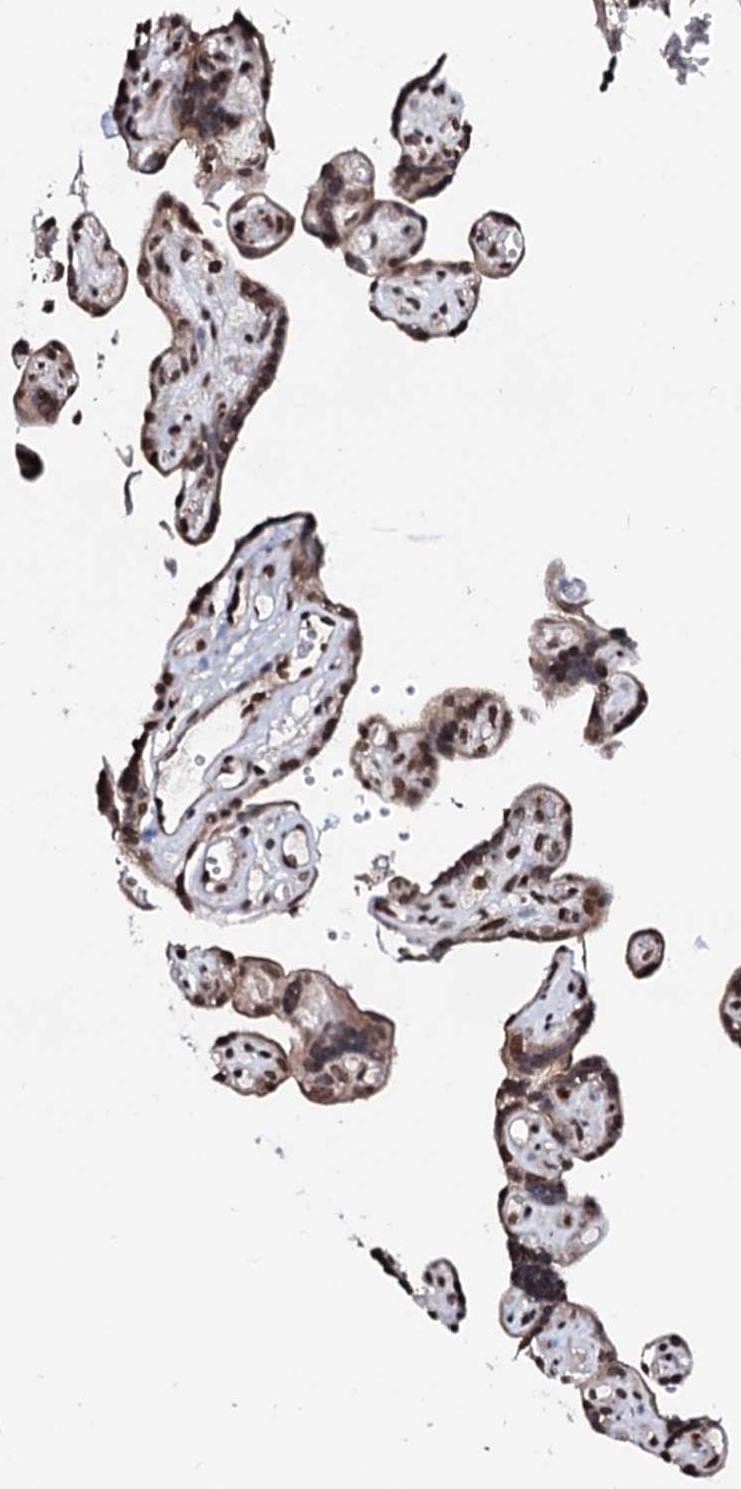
{"staining": {"intensity": "moderate", "quantity": ">75%", "location": "cytoplasmic/membranous,nuclear"}, "tissue": "placenta", "cell_type": "Decidual cells", "image_type": "normal", "snomed": [{"axis": "morphology", "description": "Normal tissue, NOS"}, {"axis": "topography", "description": "Placenta"}], "caption": "A medium amount of moderate cytoplasmic/membranous,nuclear positivity is present in approximately >75% of decidual cells in benign placenta. Nuclei are stained in blue.", "gene": "LSM11", "patient": {"sex": "female", "age": 30}}